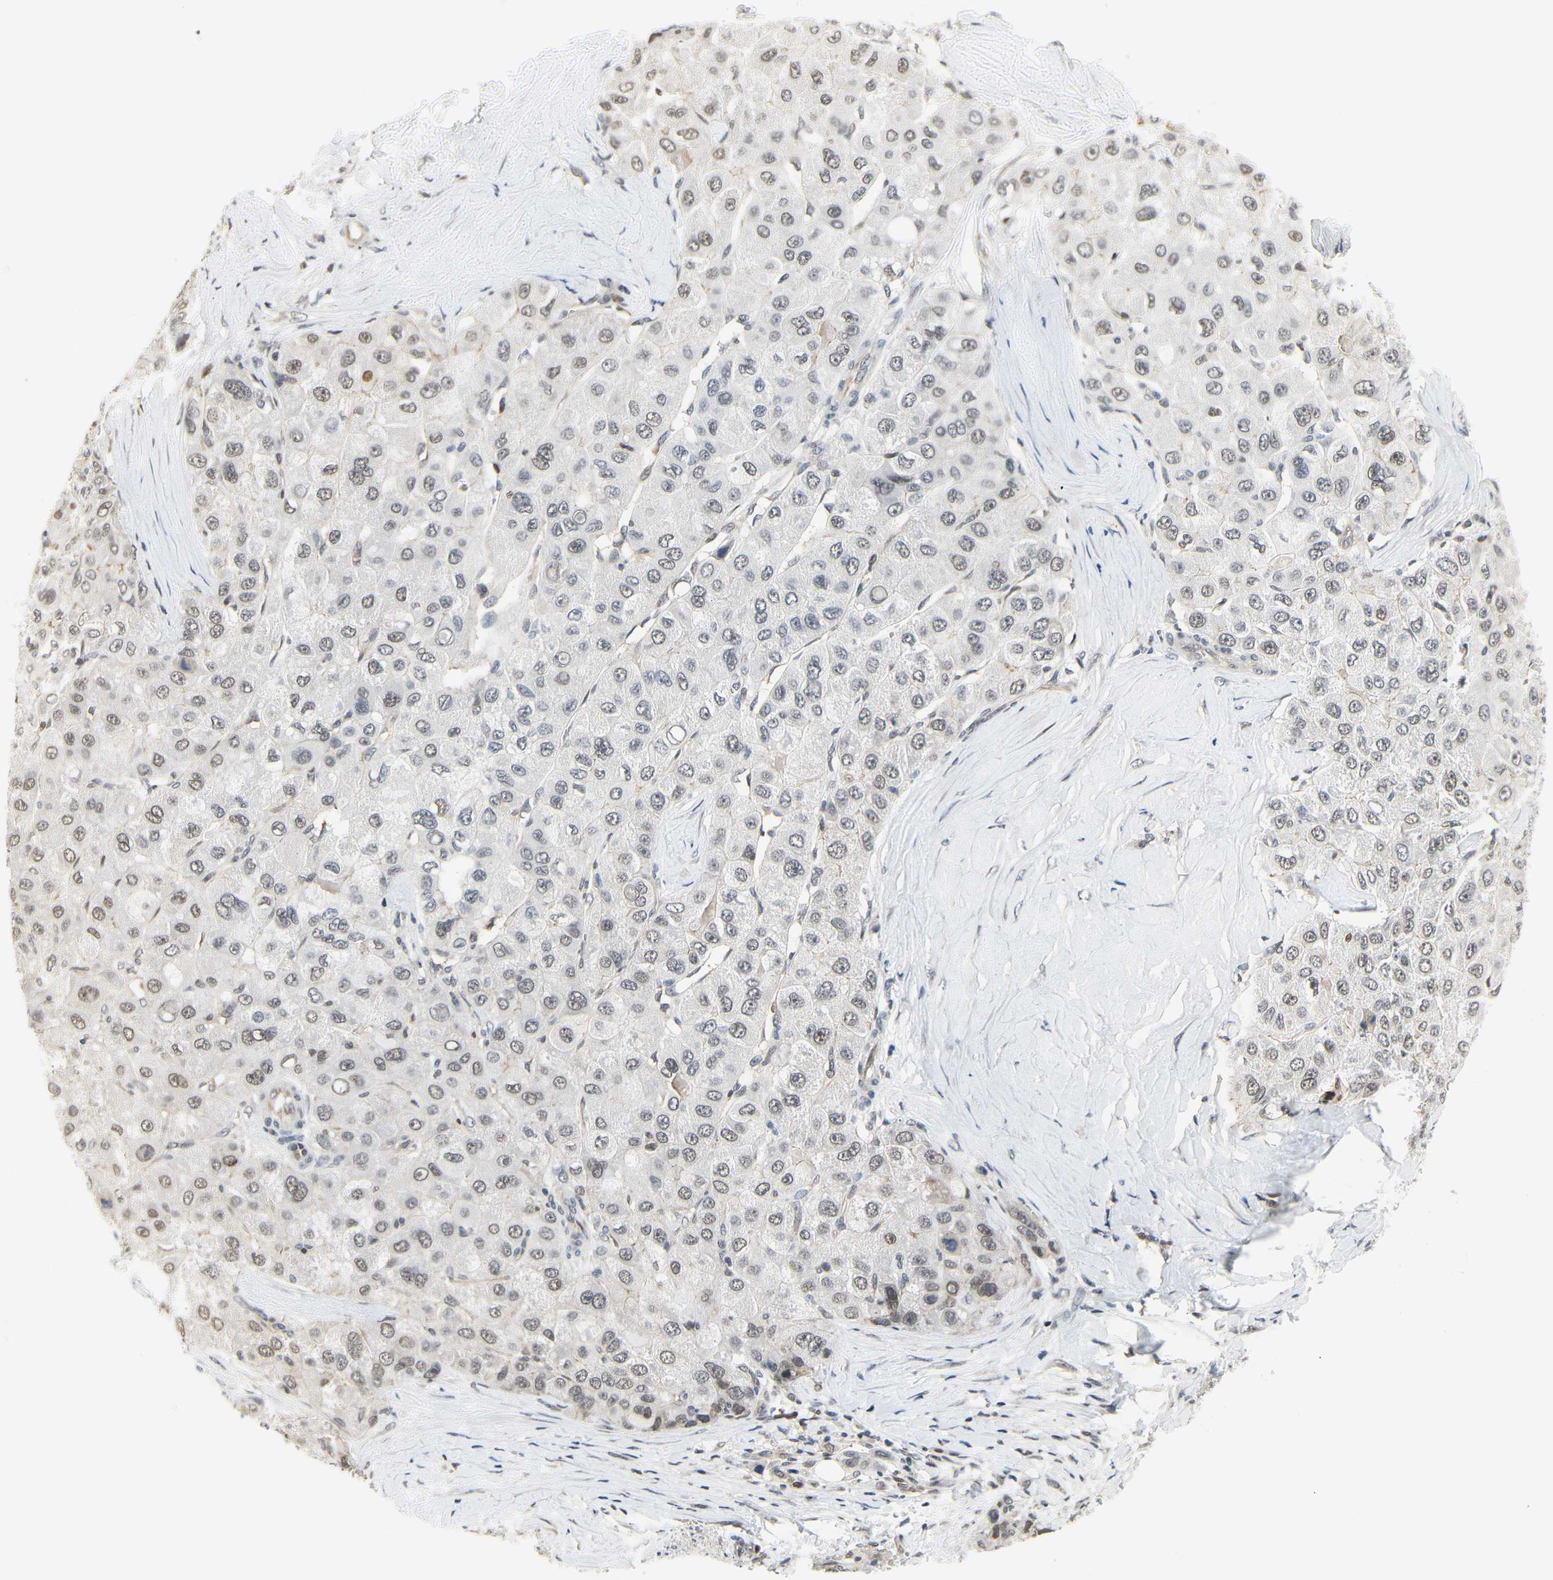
{"staining": {"intensity": "moderate", "quantity": ">75%", "location": "nuclear"}, "tissue": "liver cancer", "cell_type": "Tumor cells", "image_type": "cancer", "snomed": [{"axis": "morphology", "description": "Carcinoma, Hepatocellular, NOS"}, {"axis": "topography", "description": "Liver"}], "caption": "A brown stain labels moderate nuclear expression of a protein in human hepatocellular carcinoma (liver) tumor cells.", "gene": "IMPG2", "patient": {"sex": "male", "age": 80}}